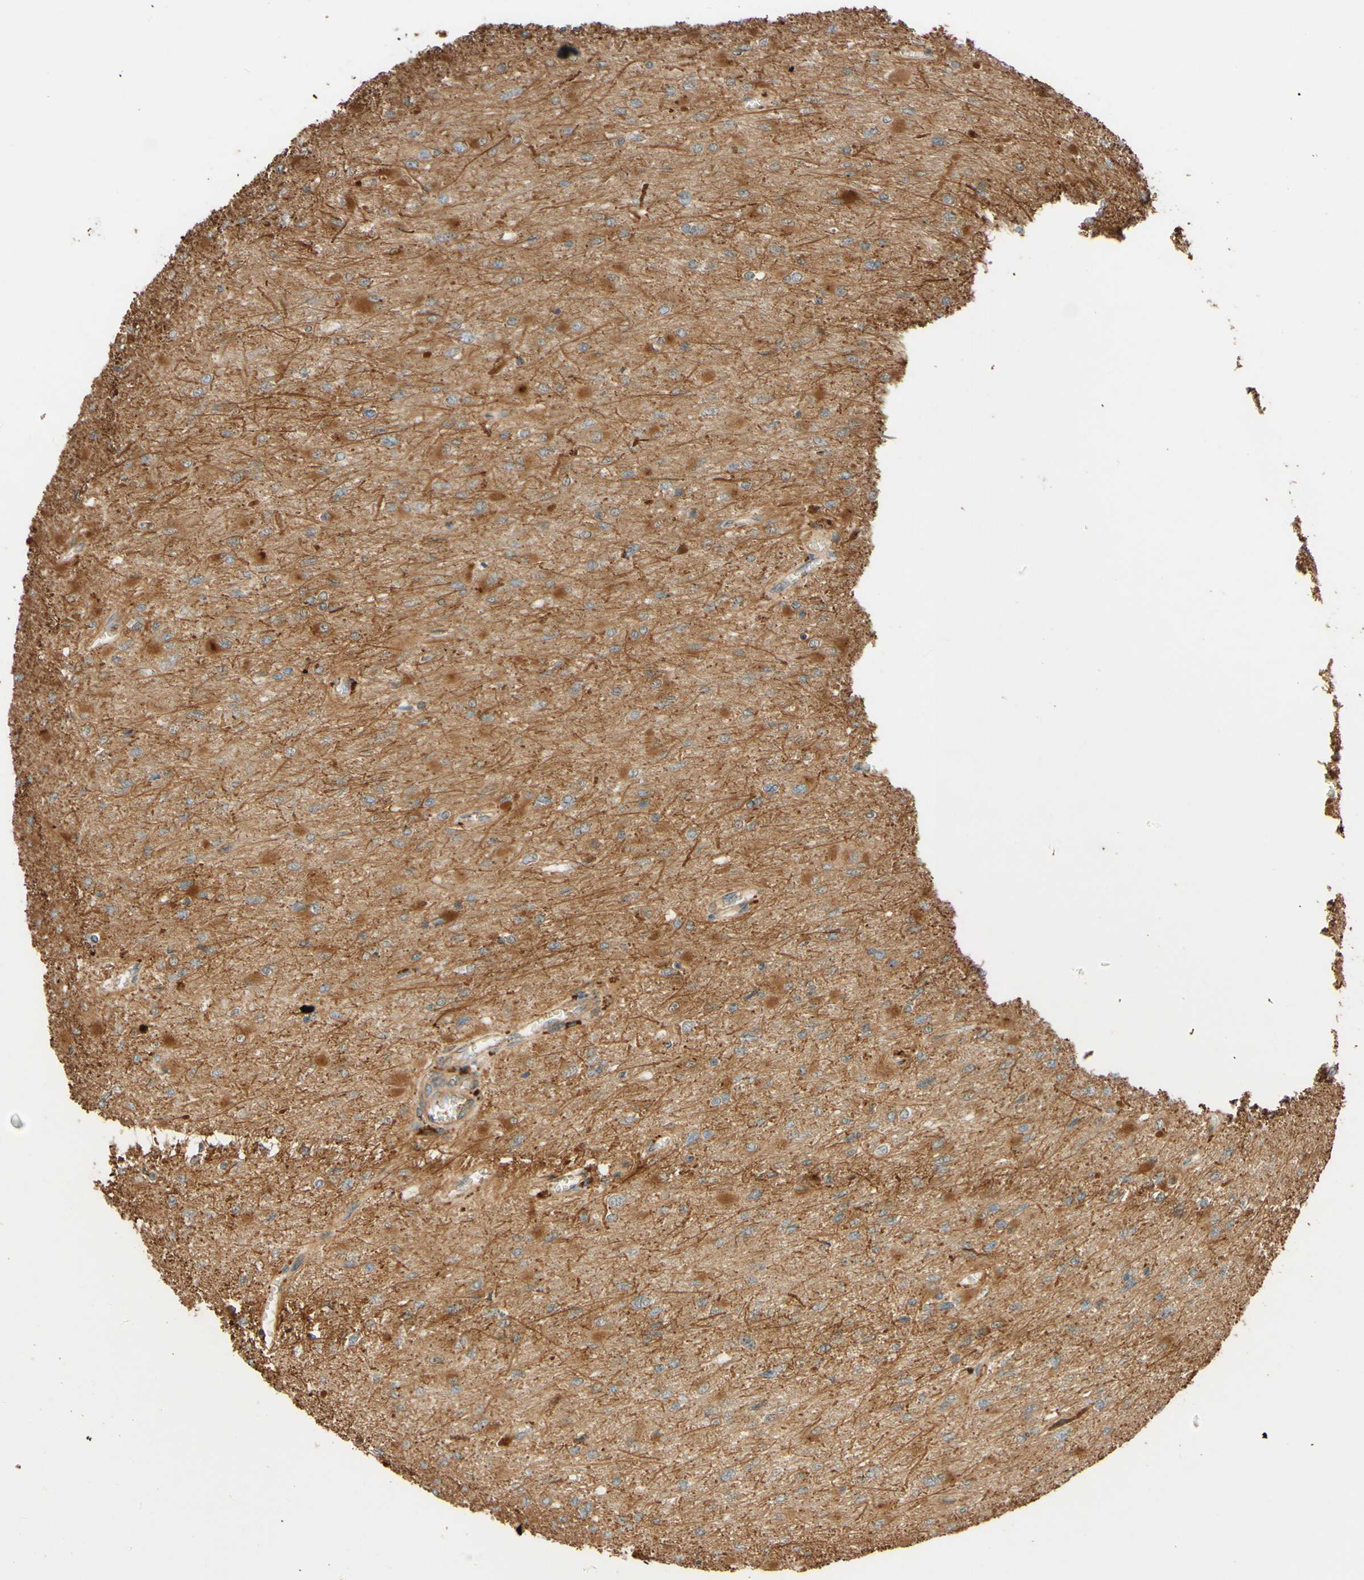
{"staining": {"intensity": "moderate", "quantity": "25%-75%", "location": "cytoplasmic/membranous"}, "tissue": "glioma", "cell_type": "Tumor cells", "image_type": "cancer", "snomed": [{"axis": "morphology", "description": "Glioma, malignant, High grade"}, {"axis": "topography", "description": "Cerebral cortex"}], "caption": "Glioma stained with DAB immunohistochemistry (IHC) shows medium levels of moderate cytoplasmic/membranous positivity in about 25%-75% of tumor cells.", "gene": "RNF19A", "patient": {"sex": "female", "age": 36}}